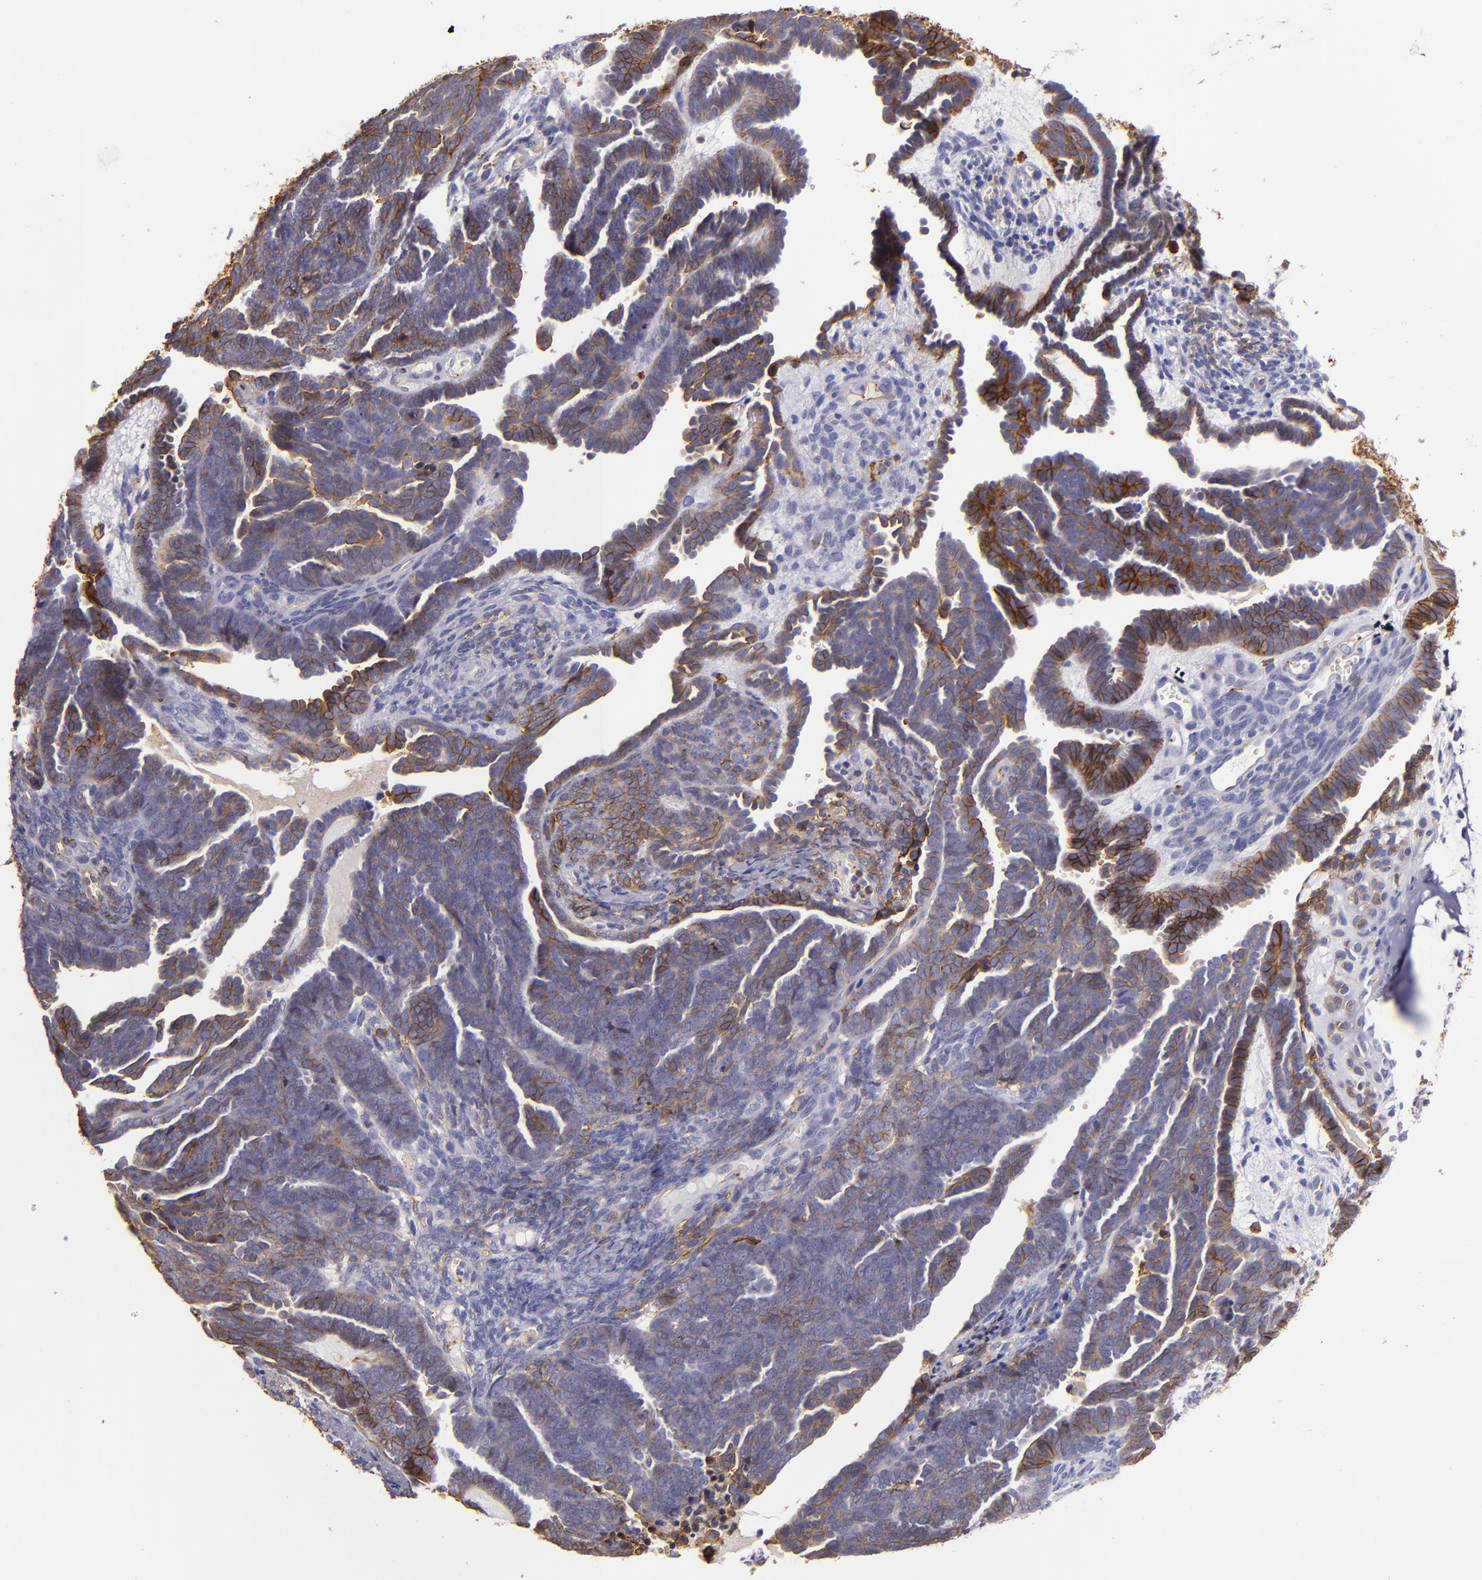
{"staining": {"intensity": "moderate", "quantity": "25%-75%", "location": "cytoplasmic/membranous"}, "tissue": "endometrial cancer", "cell_type": "Tumor cells", "image_type": "cancer", "snomed": [{"axis": "morphology", "description": "Neoplasm, malignant, NOS"}, {"axis": "topography", "description": "Endometrium"}], "caption": "High-magnification brightfield microscopy of malignant neoplasm (endometrial) stained with DAB (3,3'-diaminobenzidine) (brown) and counterstained with hematoxylin (blue). tumor cells exhibit moderate cytoplasmic/membranous staining is present in about25%-75% of cells.", "gene": "CD9", "patient": {"sex": "female", "age": 74}}